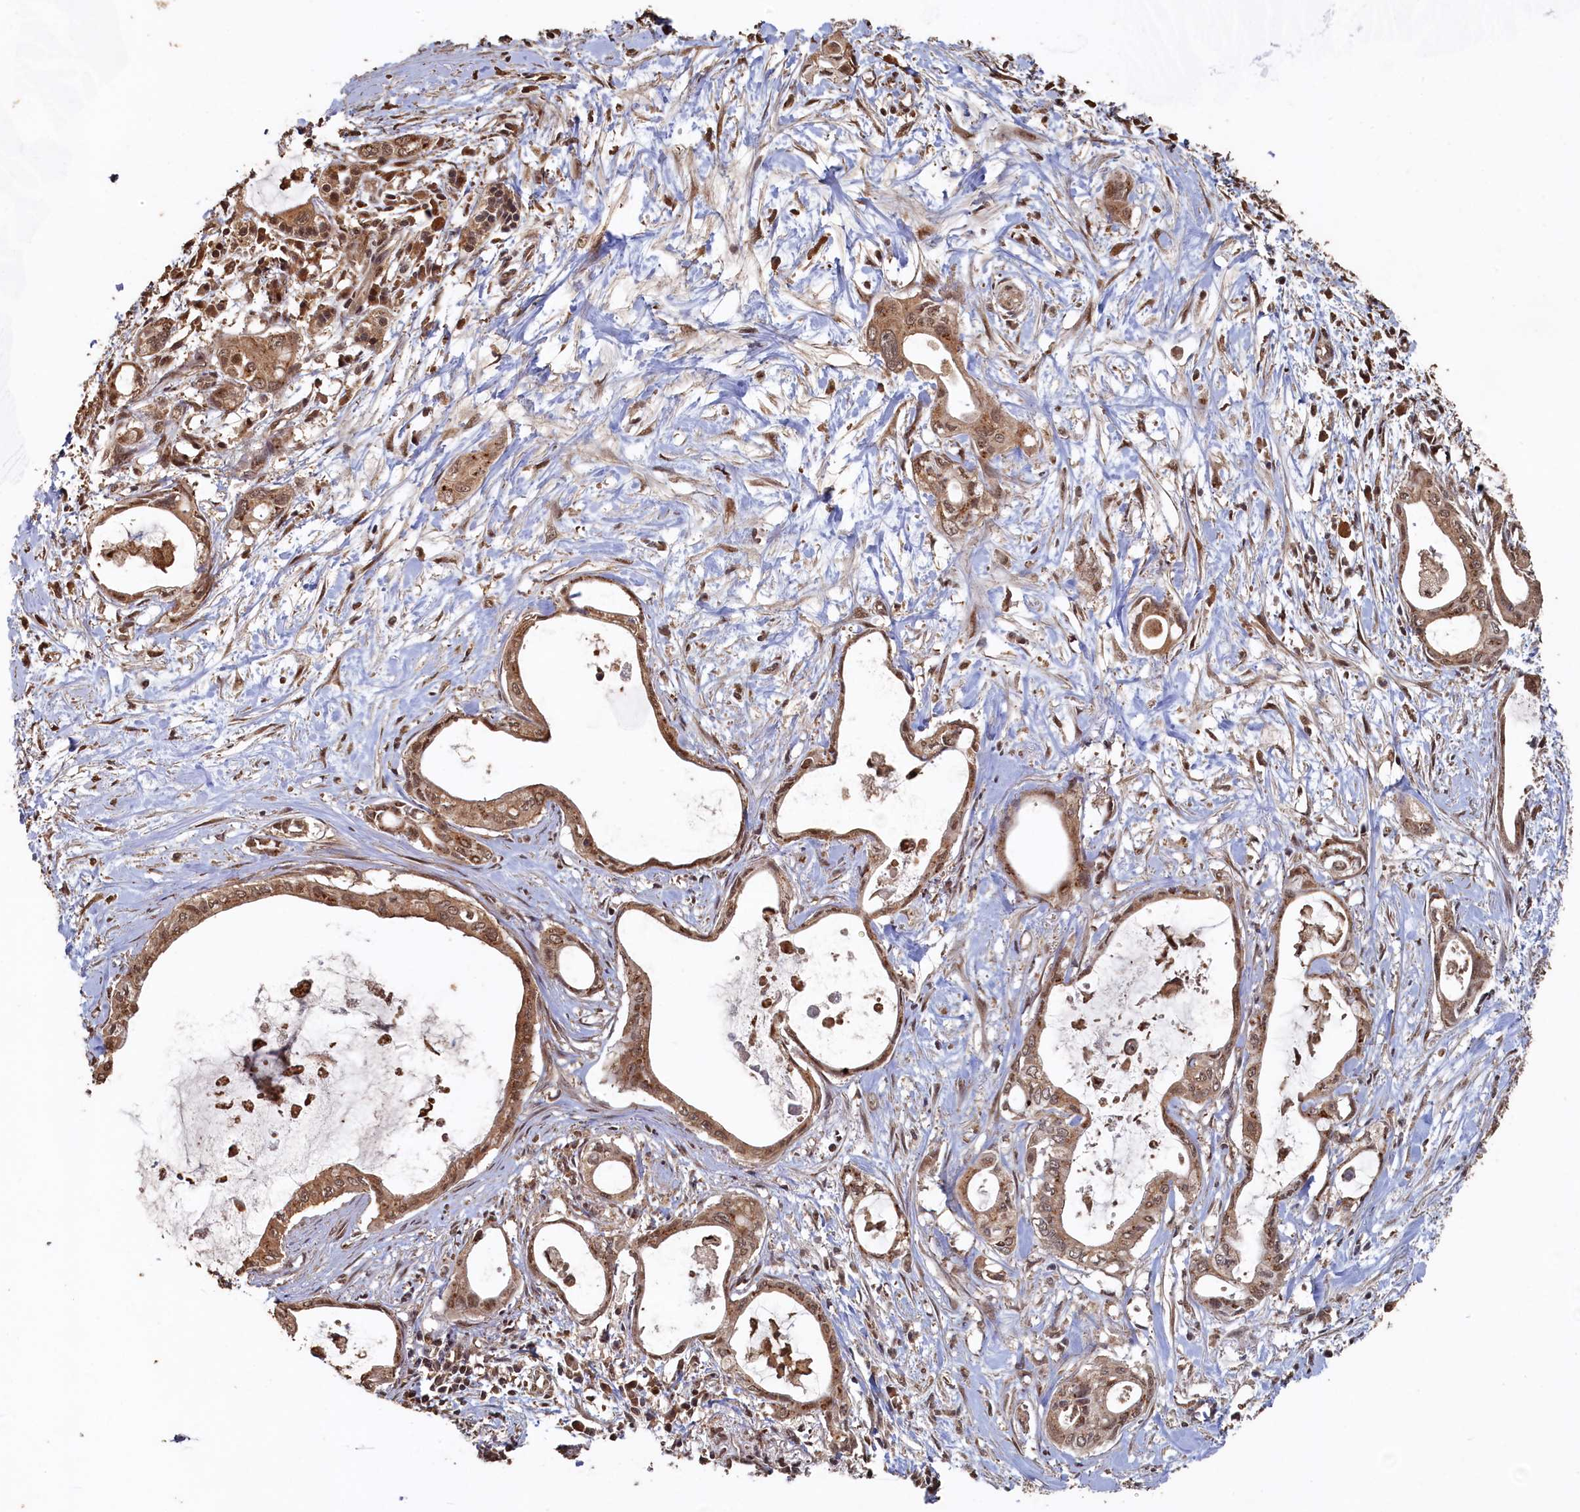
{"staining": {"intensity": "moderate", "quantity": ">75%", "location": "cytoplasmic/membranous,nuclear"}, "tissue": "pancreatic cancer", "cell_type": "Tumor cells", "image_type": "cancer", "snomed": [{"axis": "morphology", "description": "Adenocarcinoma, NOS"}, {"axis": "topography", "description": "Pancreas"}], "caption": "Immunohistochemistry (DAB (3,3'-diaminobenzidine)) staining of human pancreatic adenocarcinoma reveals moderate cytoplasmic/membranous and nuclear protein positivity in approximately >75% of tumor cells. (IHC, brightfield microscopy, high magnification).", "gene": "PIGN", "patient": {"sex": "male", "age": 72}}